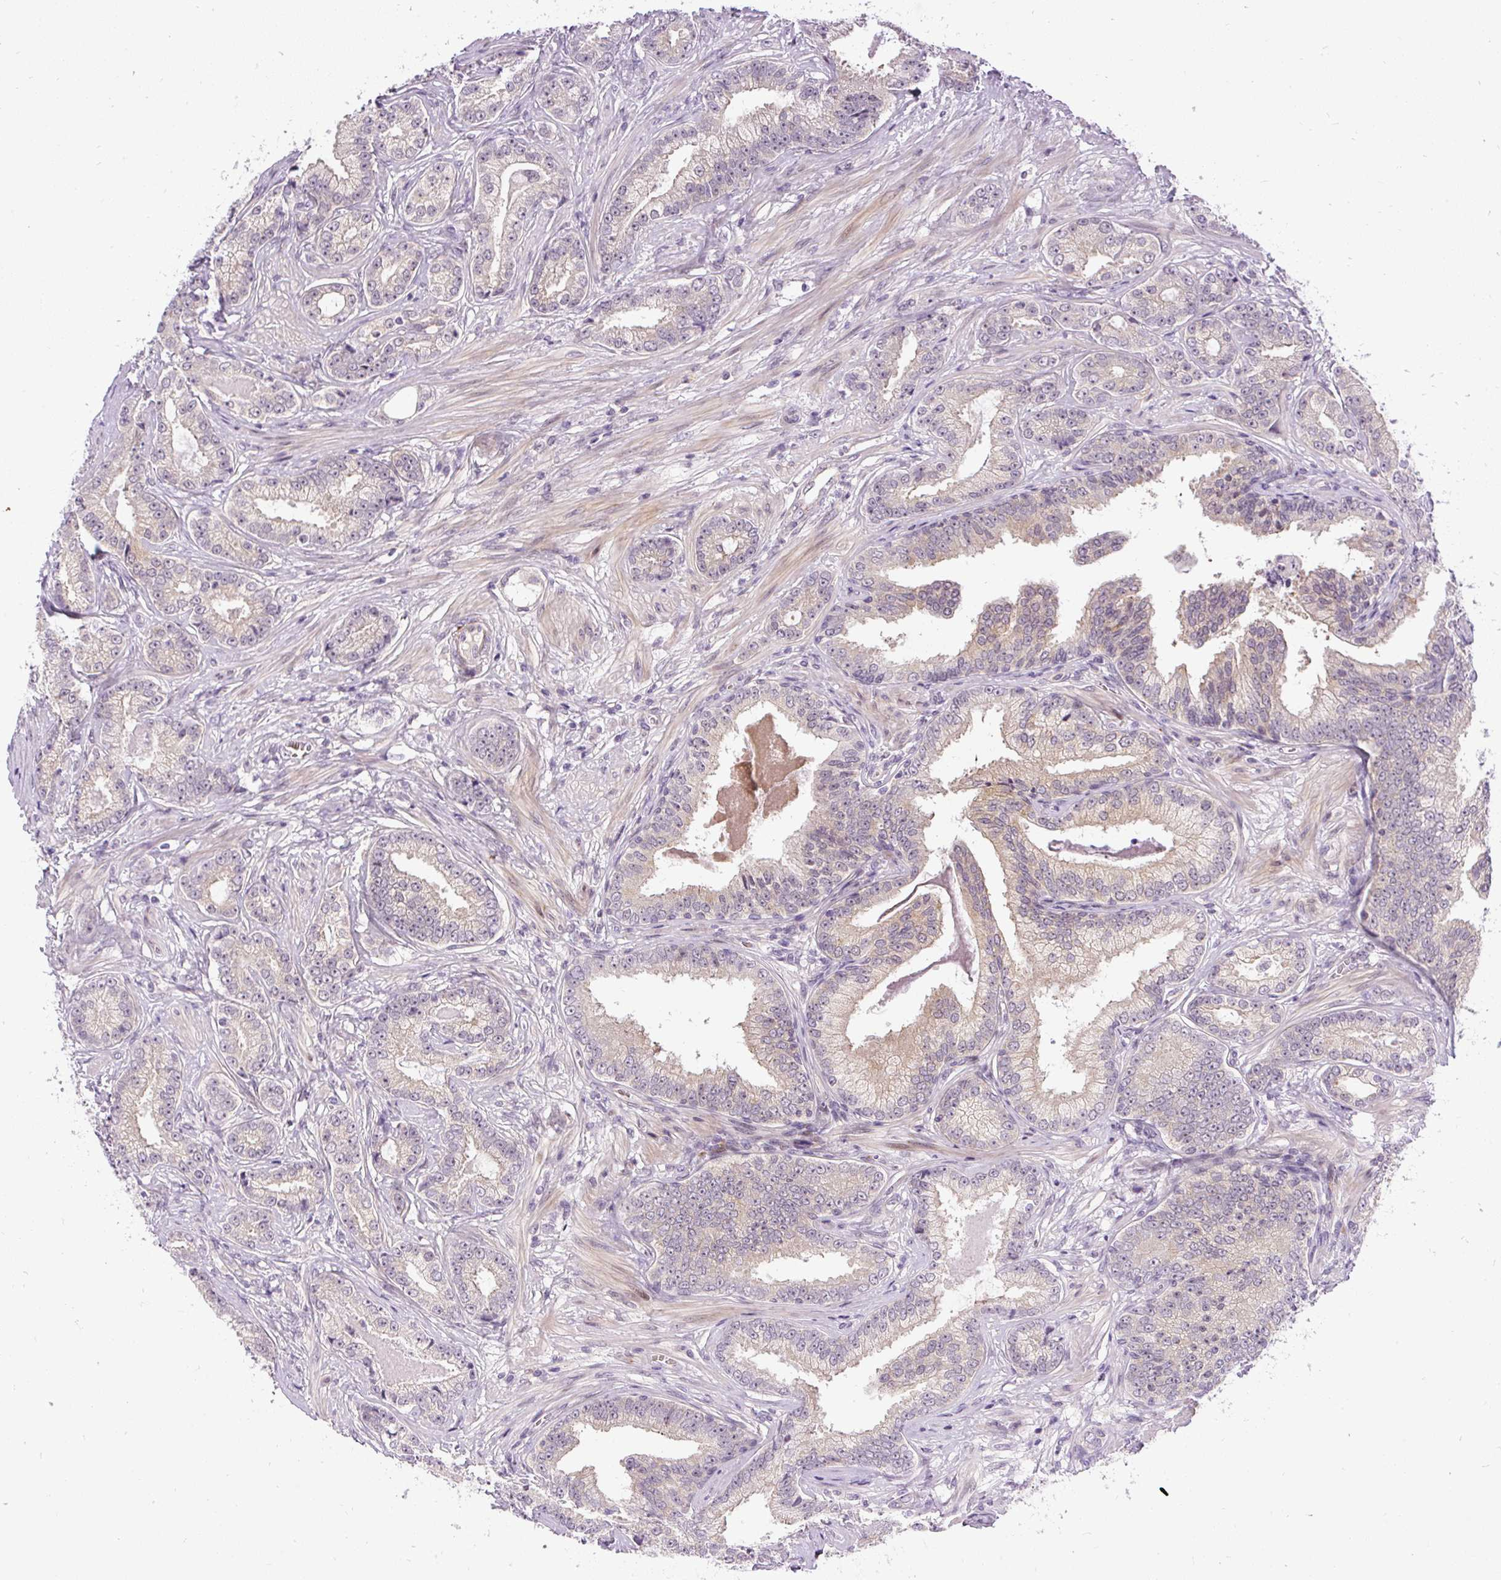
{"staining": {"intensity": "negative", "quantity": "none", "location": "none"}, "tissue": "prostate cancer", "cell_type": "Tumor cells", "image_type": "cancer", "snomed": [{"axis": "morphology", "description": "Adenocarcinoma, Low grade"}, {"axis": "topography", "description": "Prostate"}], "caption": "This is an immunohistochemistry (IHC) micrograph of prostate cancer (low-grade adenocarcinoma). There is no positivity in tumor cells.", "gene": "FAM117B", "patient": {"sex": "male", "age": 61}}